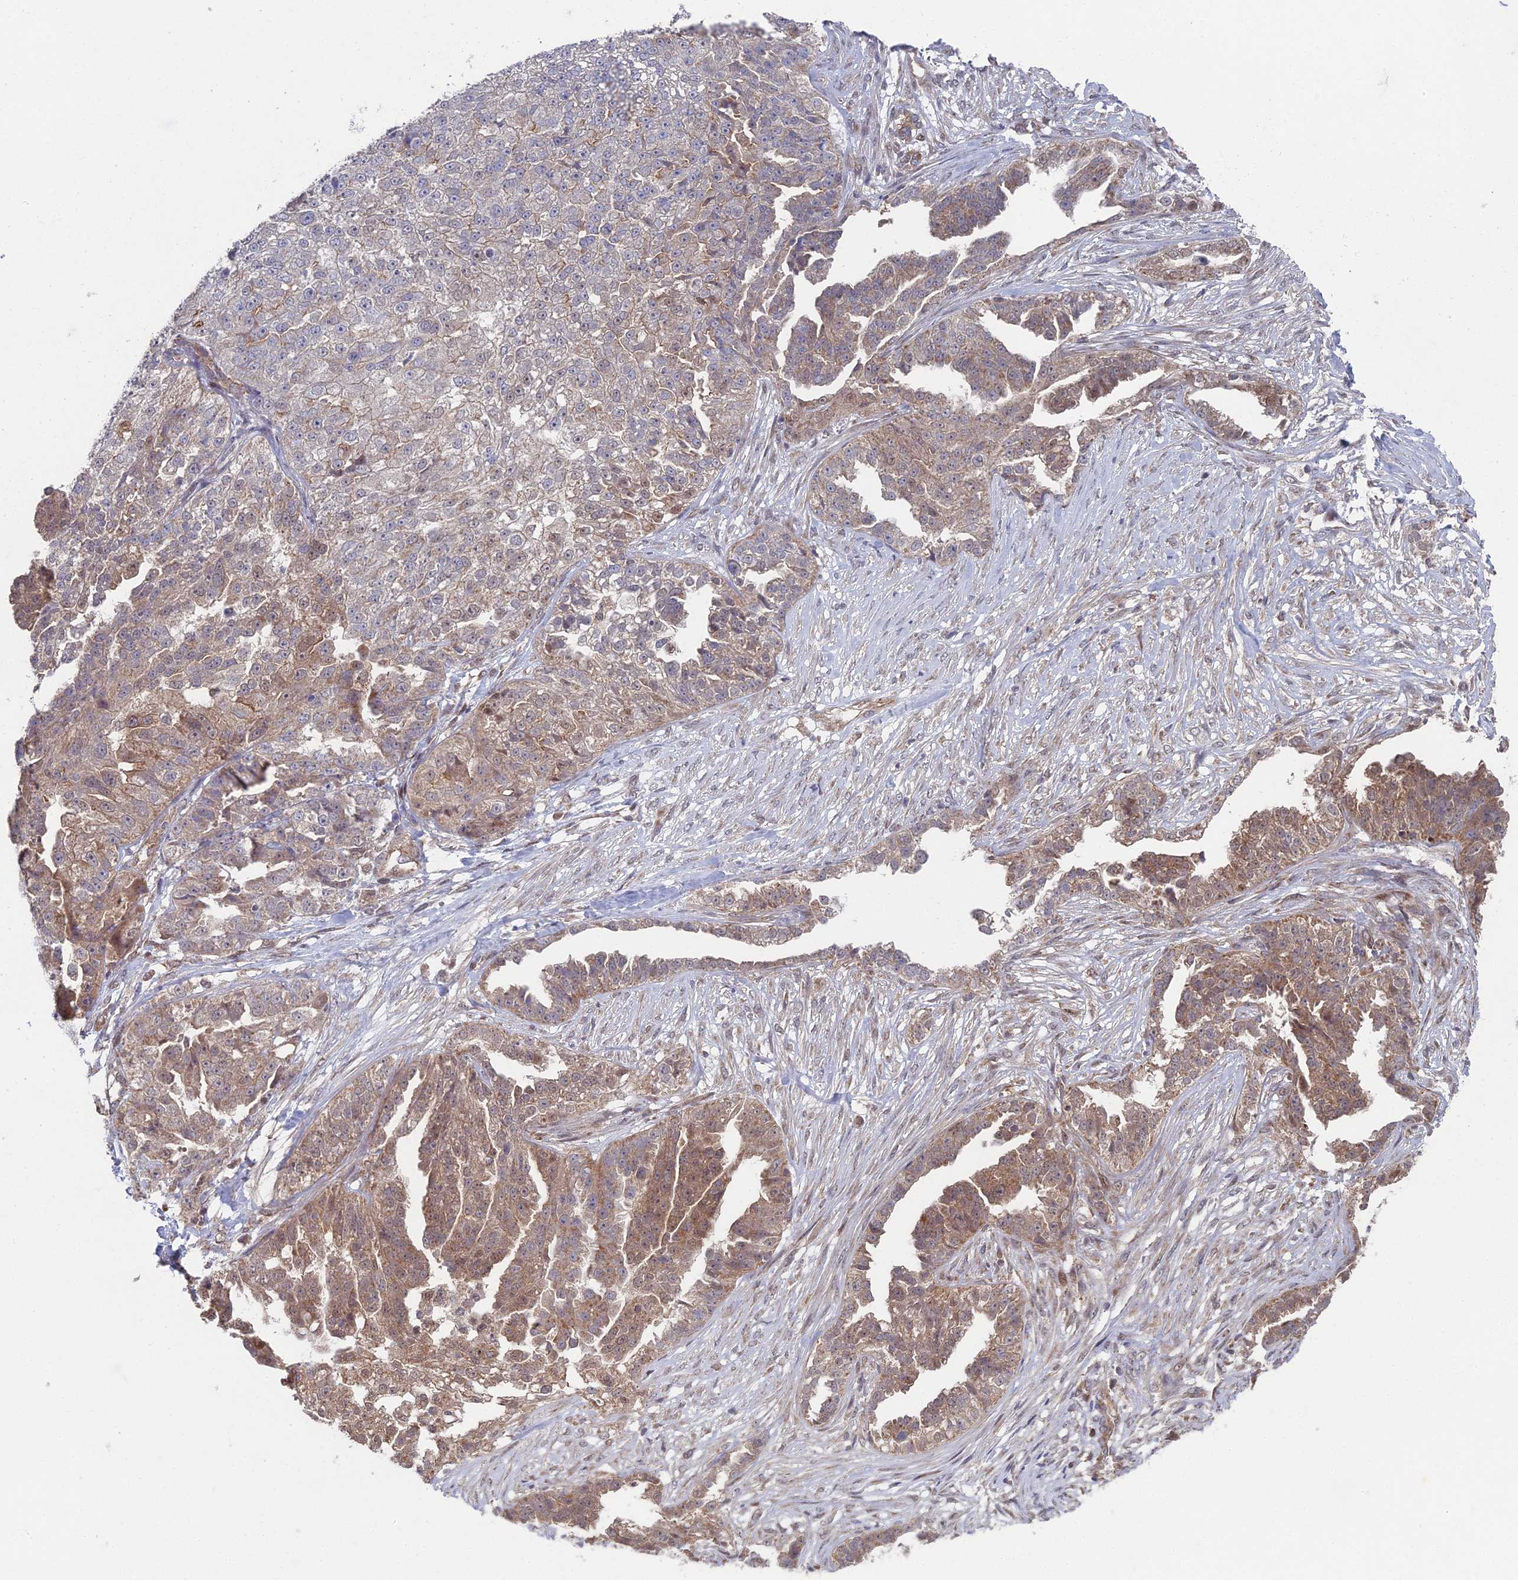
{"staining": {"intensity": "moderate", "quantity": "25%-75%", "location": "cytoplasmic/membranous"}, "tissue": "ovarian cancer", "cell_type": "Tumor cells", "image_type": "cancer", "snomed": [{"axis": "morphology", "description": "Cystadenocarcinoma, serous, NOS"}, {"axis": "topography", "description": "Ovary"}], "caption": "An immunohistochemistry (IHC) photomicrograph of tumor tissue is shown. Protein staining in brown labels moderate cytoplasmic/membranous positivity in ovarian serous cystadenocarcinoma within tumor cells. (DAB = brown stain, brightfield microscopy at high magnification).", "gene": "UNC5D", "patient": {"sex": "female", "age": 58}}